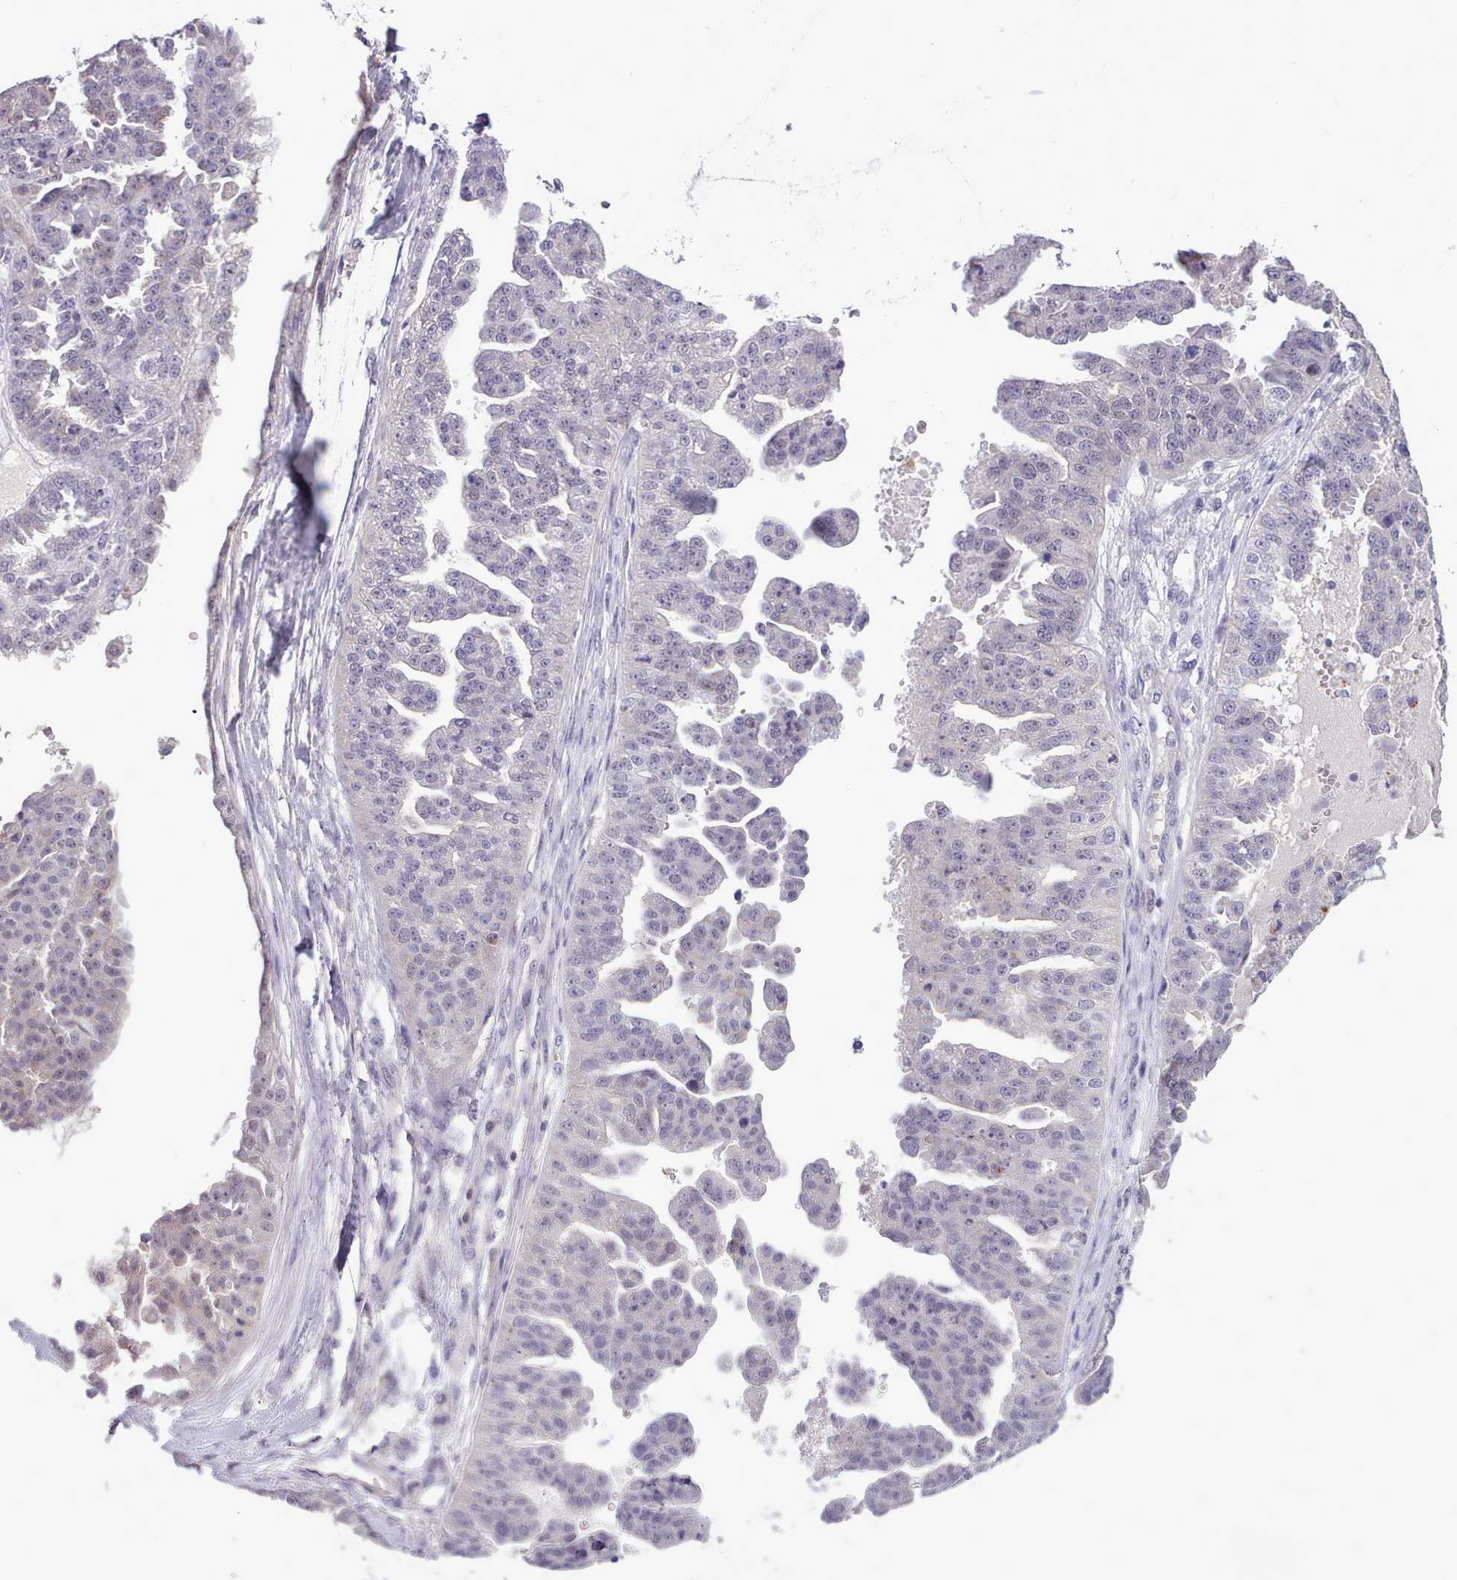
{"staining": {"intensity": "negative", "quantity": "none", "location": "none"}, "tissue": "ovarian cancer", "cell_type": "Tumor cells", "image_type": "cancer", "snomed": [{"axis": "morphology", "description": "Cystadenocarcinoma, serous, NOS"}, {"axis": "topography", "description": "Ovary"}], "caption": "DAB immunohistochemical staining of ovarian cancer displays no significant expression in tumor cells.", "gene": "KCTD16", "patient": {"sex": "female", "age": 58}}